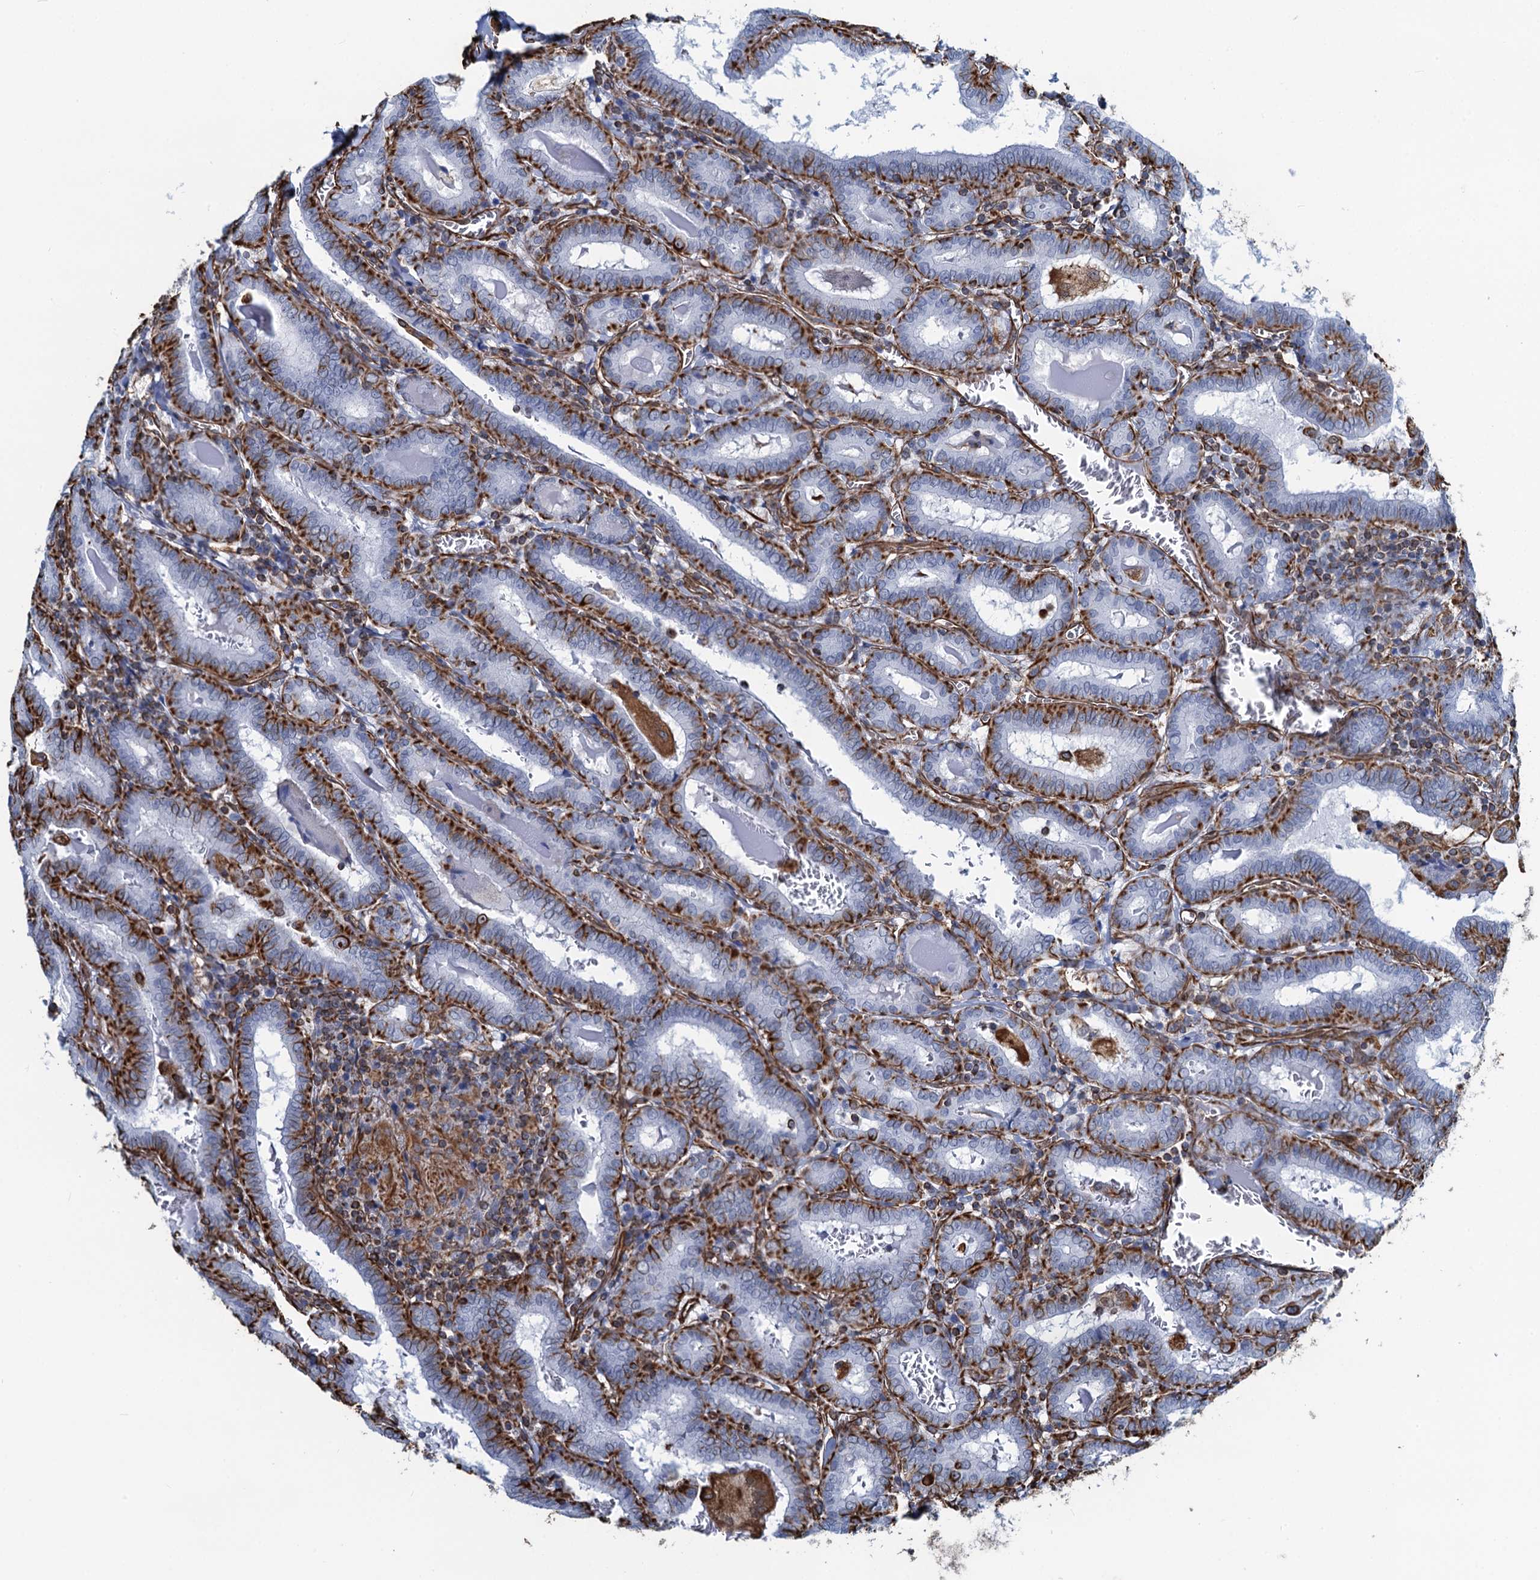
{"staining": {"intensity": "strong", "quantity": "25%-75%", "location": "cytoplasmic/membranous"}, "tissue": "thyroid cancer", "cell_type": "Tumor cells", "image_type": "cancer", "snomed": [{"axis": "morphology", "description": "Papillary adenocarcinoma, NOS"}, {"axis": "topography", "description": "Thyroid gland"}], "caption": "Immunohistochemistry micrograph of neoplastic tissue: thyroid cancer (papillary adenocarcinoma) stained using immunohistochemistry displays high levels of strong protein expression localized specifically in the cytoplasmic/membranous of tumor cells, appearing as a cytoplasmic/membranous brown color.", "gene": "PGM2", "patient": {"sex": "female", "age": 72}}